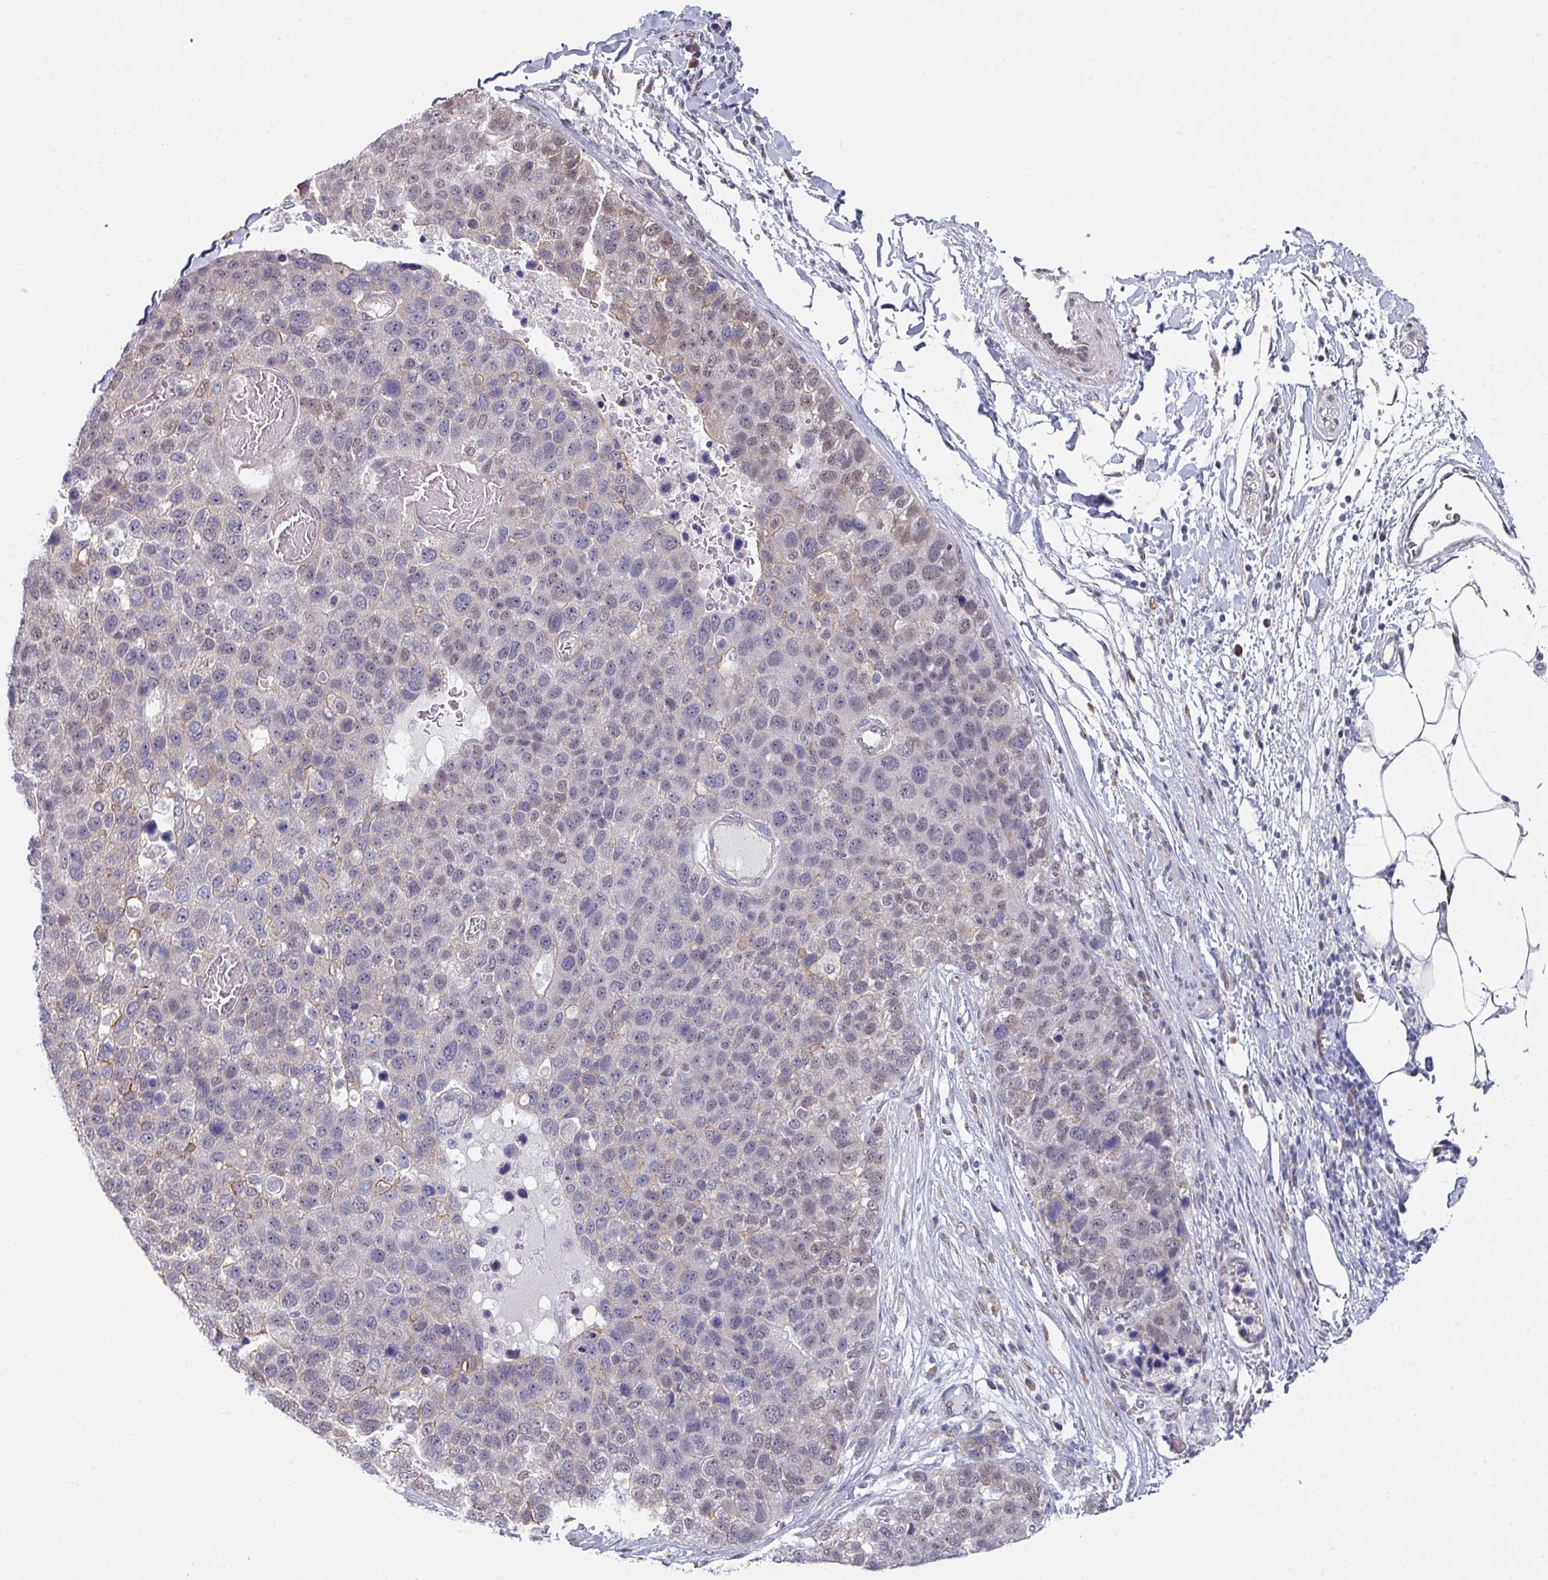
{"staining": {"intensity": "weak", "quantity": "<25%", "location": "nuclear"}, "tissue": "pancreatic cancer", "cell_type": "Tumor cells", "image_type": "cancer", "snomed": [{"axis": "morphology", "description": "Adenocarcinoma, NOS"}, {"axis": "topography", "description": "Pancreas"}], "caption": "Micrograph shows no protein staining in tumor cells of pancreatic cancer tissue.", "gene": "TMED5", "patient": {"sex": "female", "age": 61}}